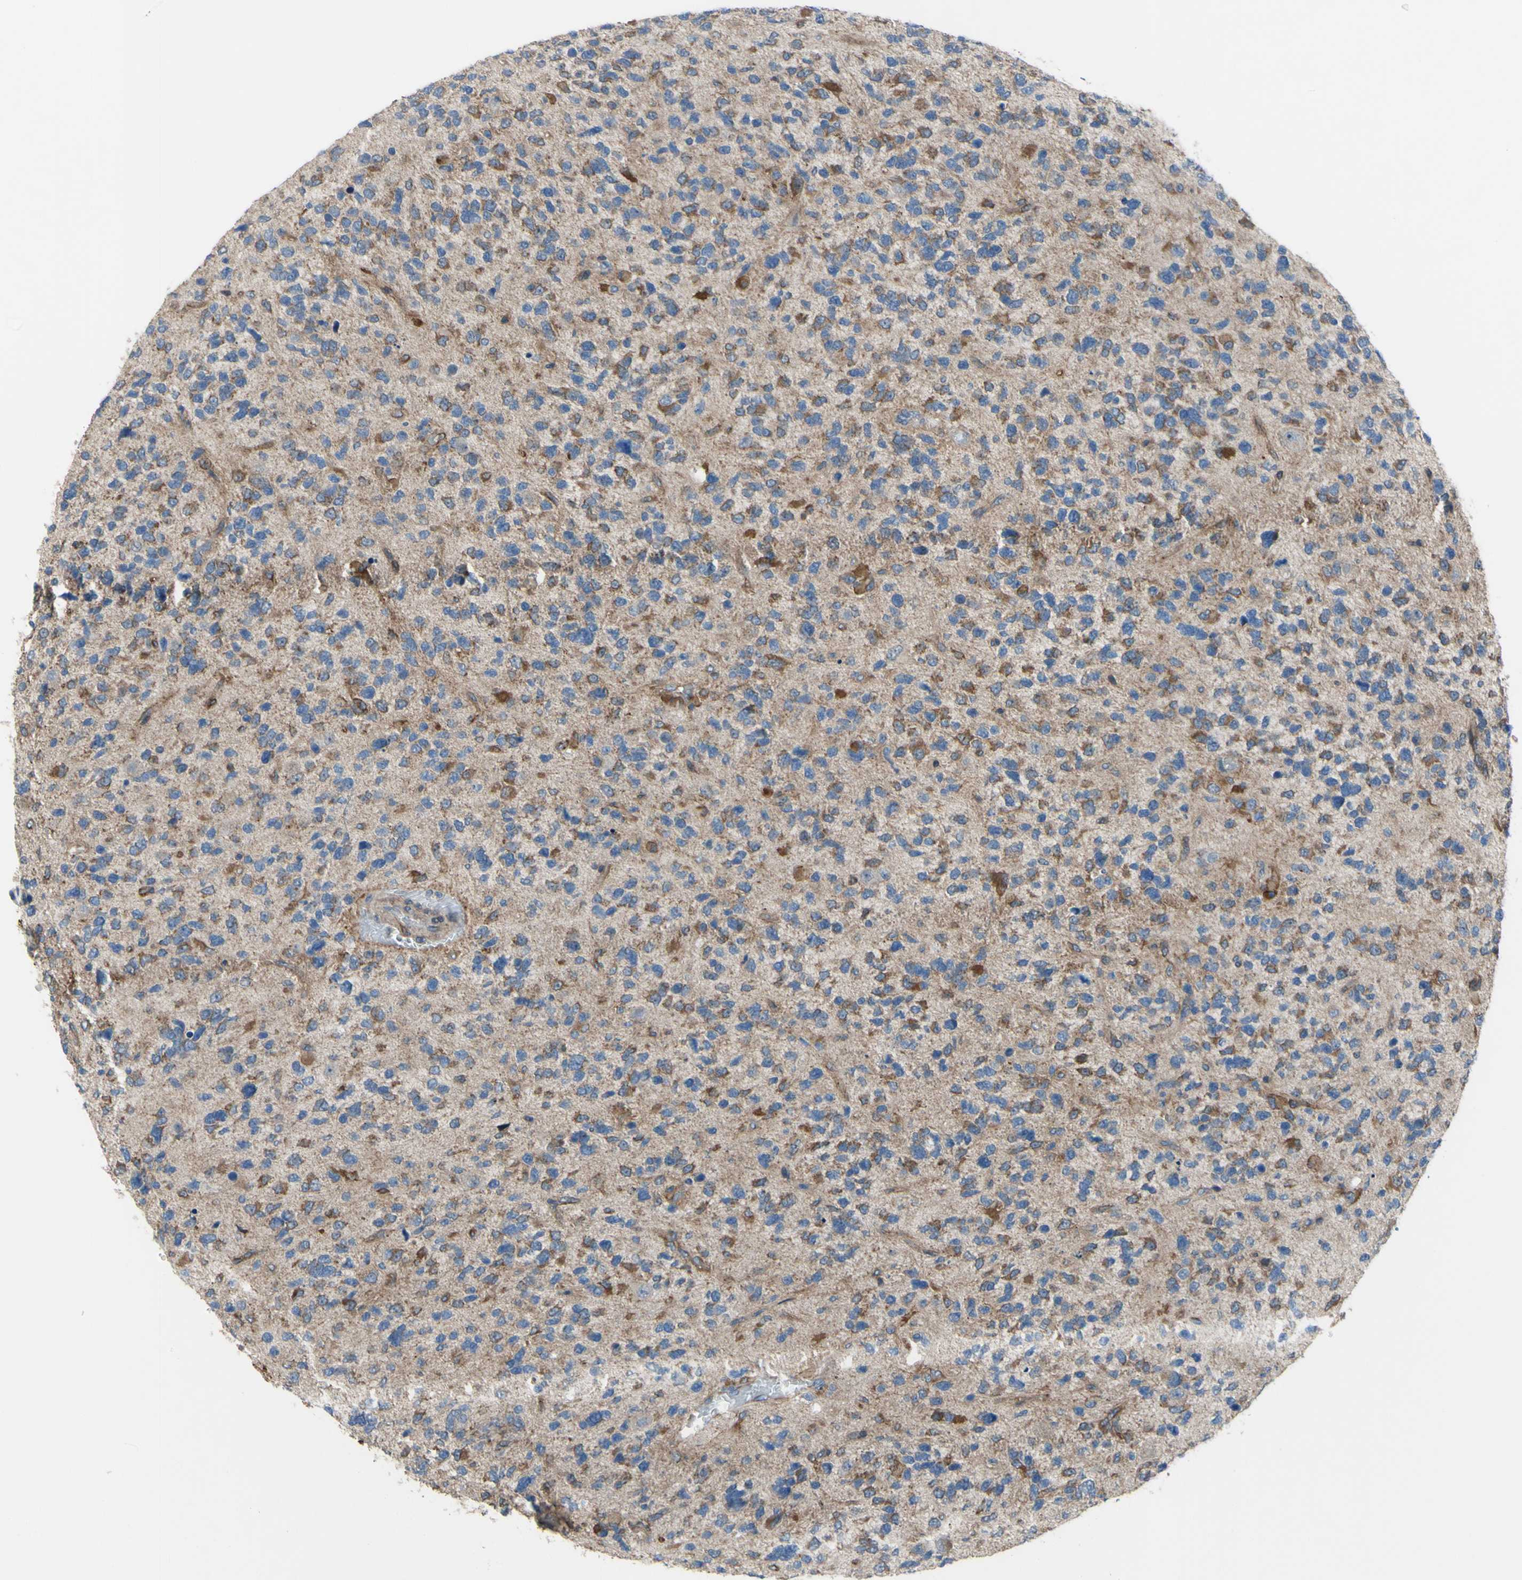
{"staining": {"intensity": "moderate", "quantity": "25%-75%", "location": "cytoplasmic/membranous"}, "tissue": "glioma", "cell_type": "Tumor cells", "image_type": "cancer", "snomed": [{"axis": "morphology", "description": "Glioma, malignant, High grade"}, {"axis": "topography", "description": "Brain"}], "caption": "Immunohistochemistry (IHC) of glioma demonstrates medium levels of moderate cytoplasmic/membranous positivity in about 25%-75% of tumor cells. The staining was performed using DAB (3,3'-diaminobenzidine), with brown indicating positive protein expression. Nuclei are stained blue with hematoxylin.", "gene": "GRAMD2B", "patient": {"sex": "female", "age": 58}}